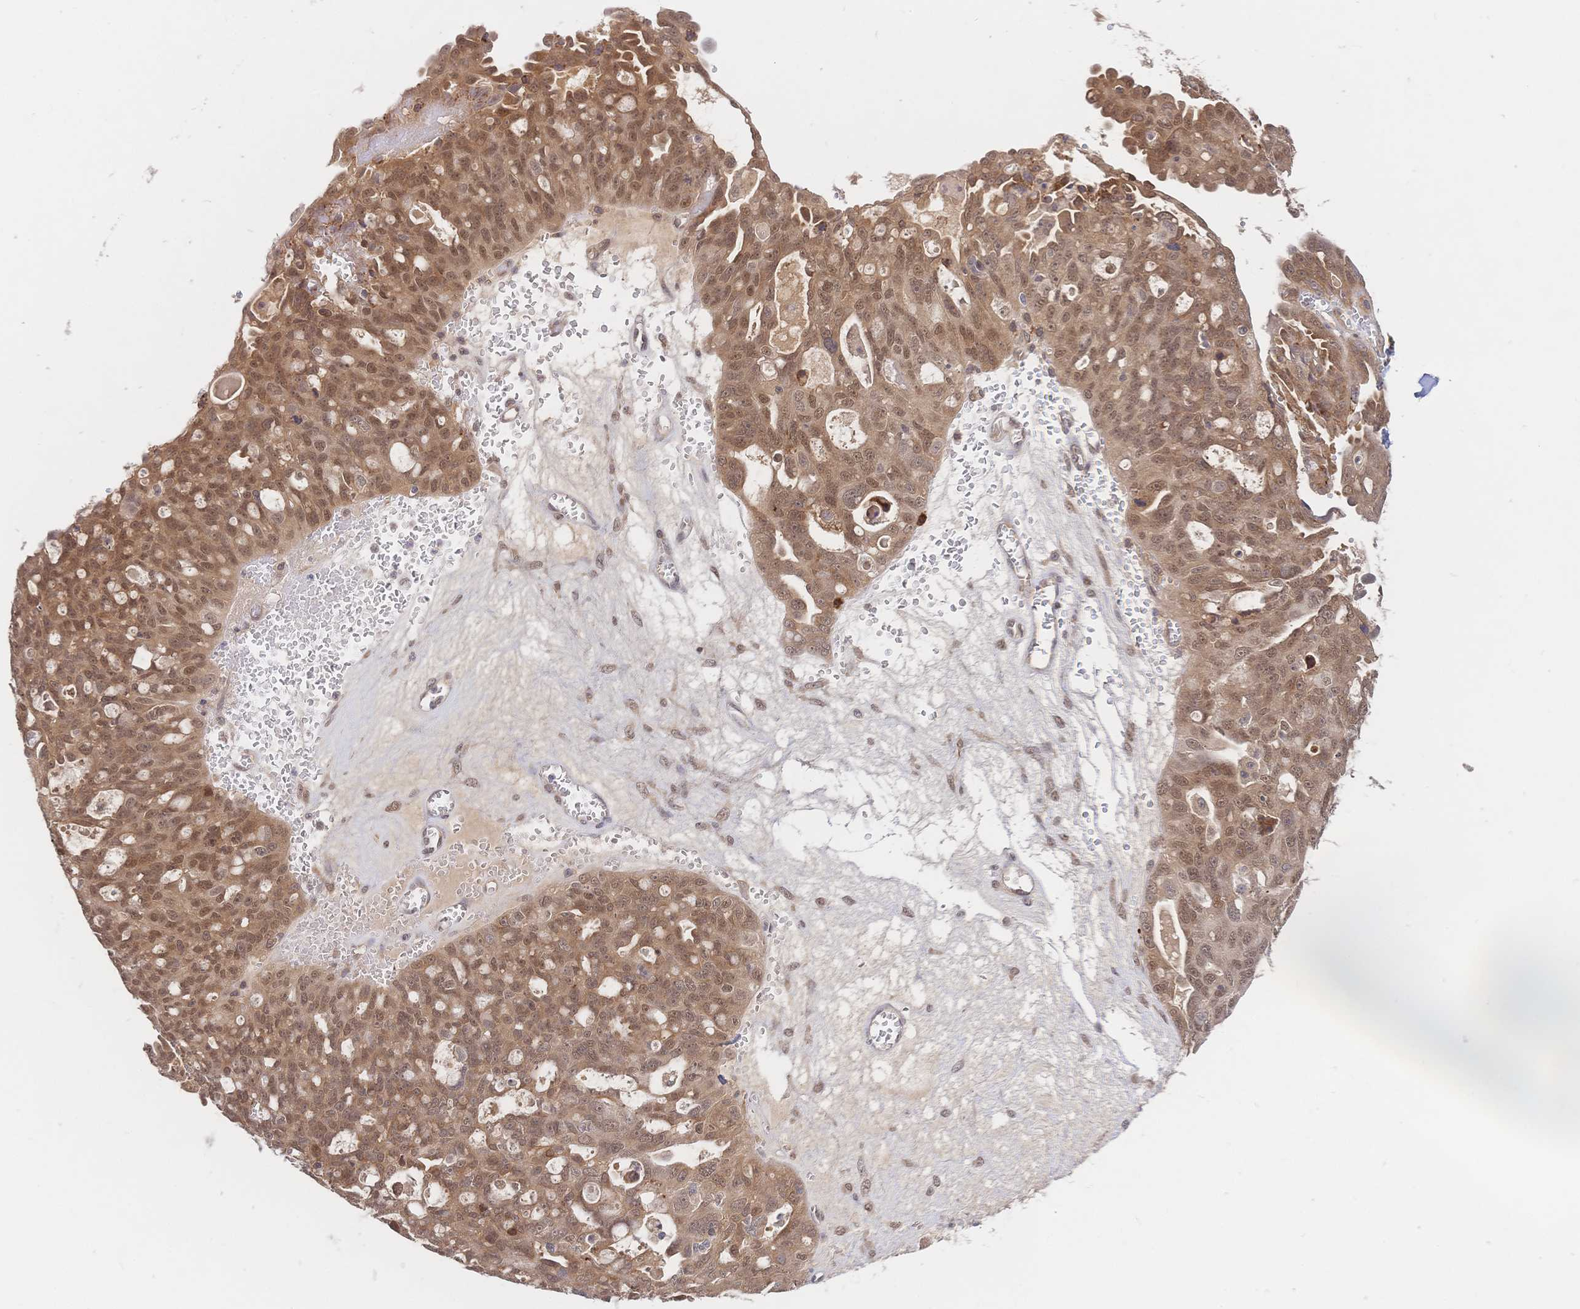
{"staining": {"intensity": "moderate", "quantity": ">75%", "location": "cytoplasmic/membranous,nuclear"}, "tissue": "ovarian cancer", "cell_type": "Tumor cells", "image_type": "cancer", "snomed": [{"axis": "morphology", "description": "Carcinoma, endometroid"}, {"axis": "topography", "description": "Ovary"}], "caption": "The immunohistochemical stain highlights moderate cytoplasmic/membranous and nuclear expression in tumor cells of ovarian cancer tissue.", "gene": "LMO4", "patient": {"sex": "female", "age": 70}}